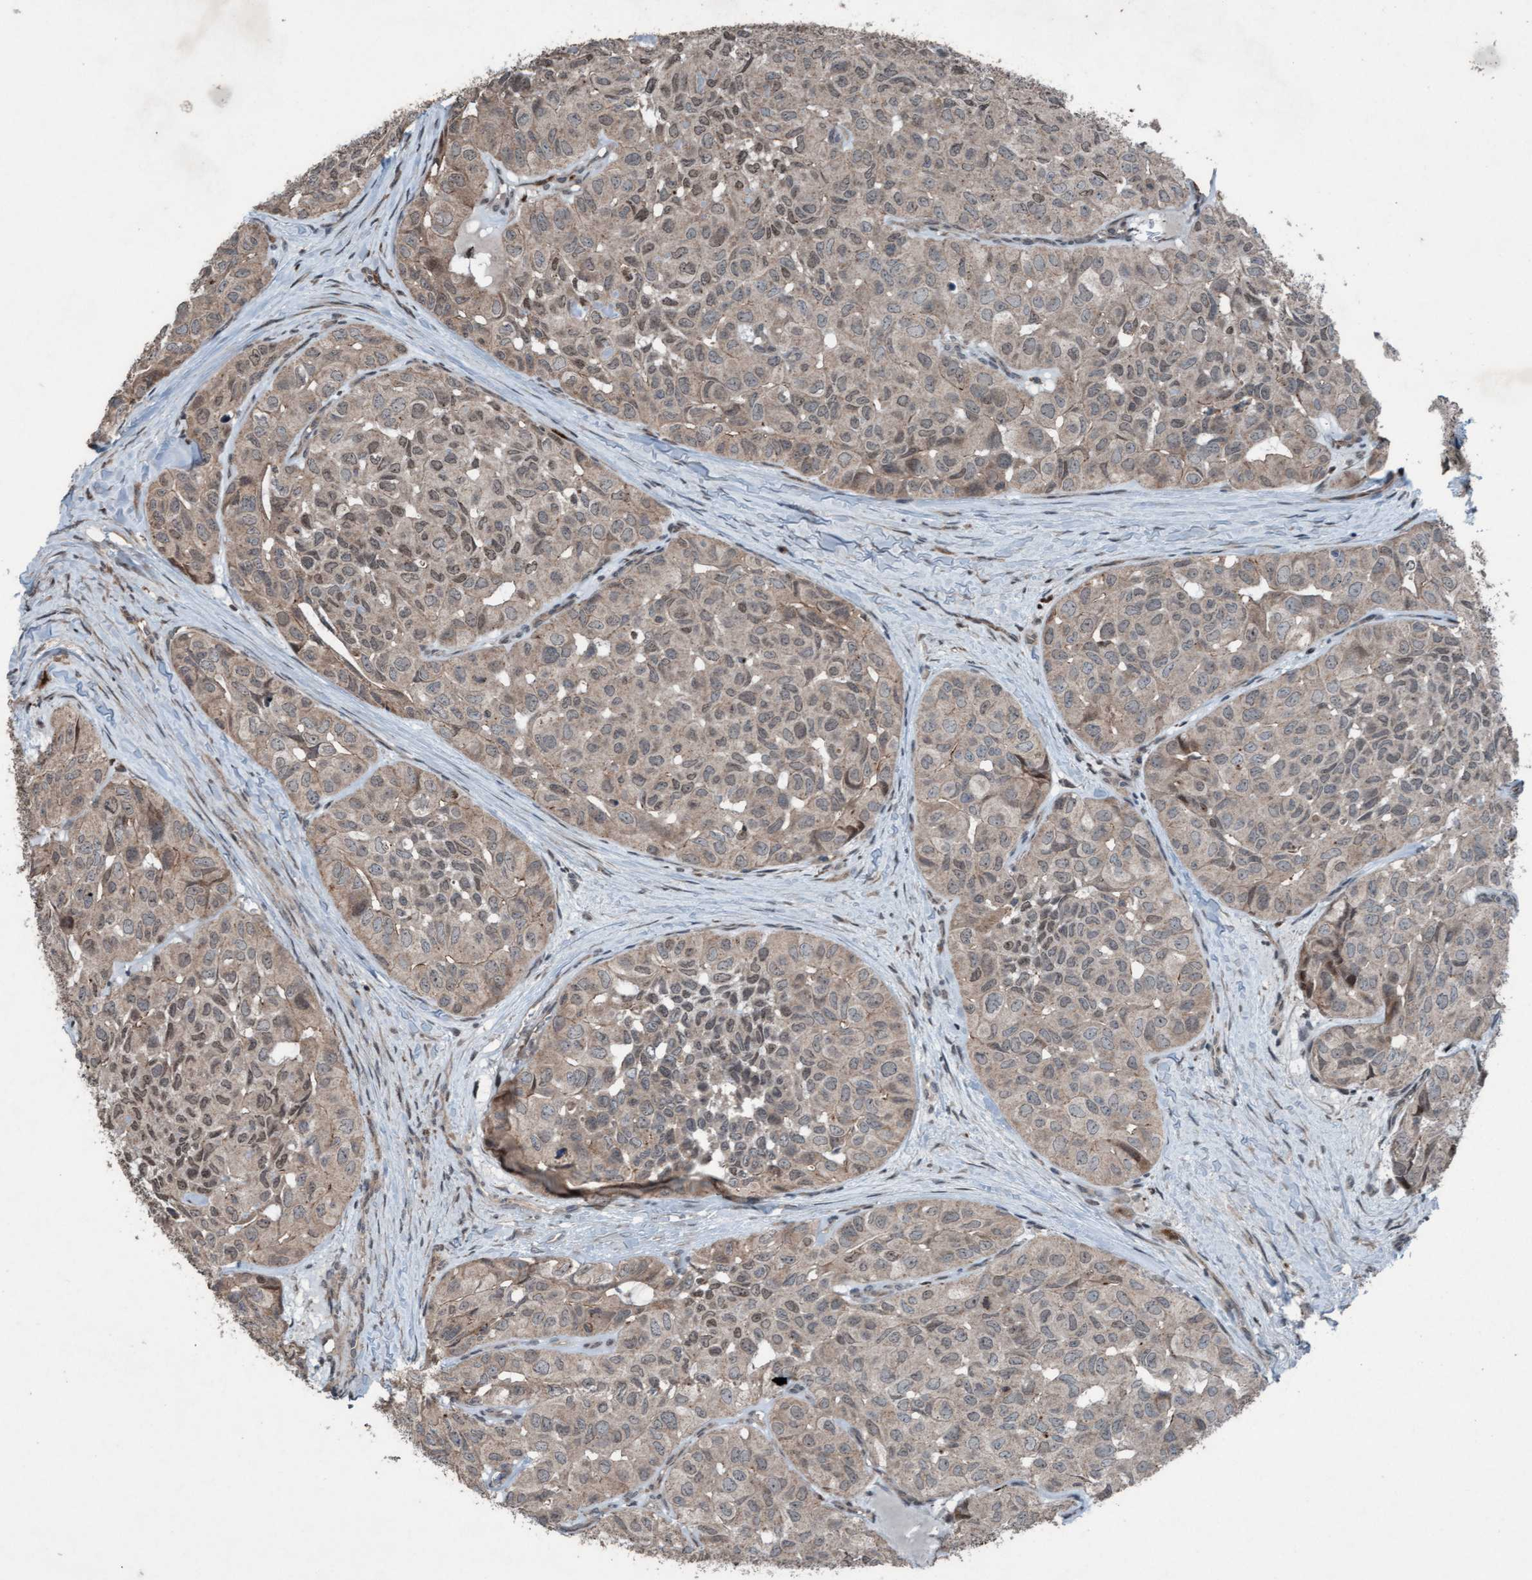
{"staining": {"intensity": "weak", "quantity": ">75%", "location": "cytoplasmic/membranous,nuclear"}, "tissue": "head and neck cancer", "cell_type": "Tumor cells", "image_type": "cancer", "snomed": [{"axis": "morphology", "description": "Adenocarcinoma, NOS"}, {"axis": "topography", "description": "Salivary gland, NOS"}, {"axis": "topography", "description": "Head-Neck"}], "caption": "Immunohistochemistry (IHC) micrograph of human head and neck cancer (adenocarcinoma) stained for a protein (brown), which demonstrates low levels of weak cytoplasmic/membranous and nuclear expression in approximately >75% of tumor cells.", "gene": "PLXNB2", "patient": {"sex": "female", "age": 76}}